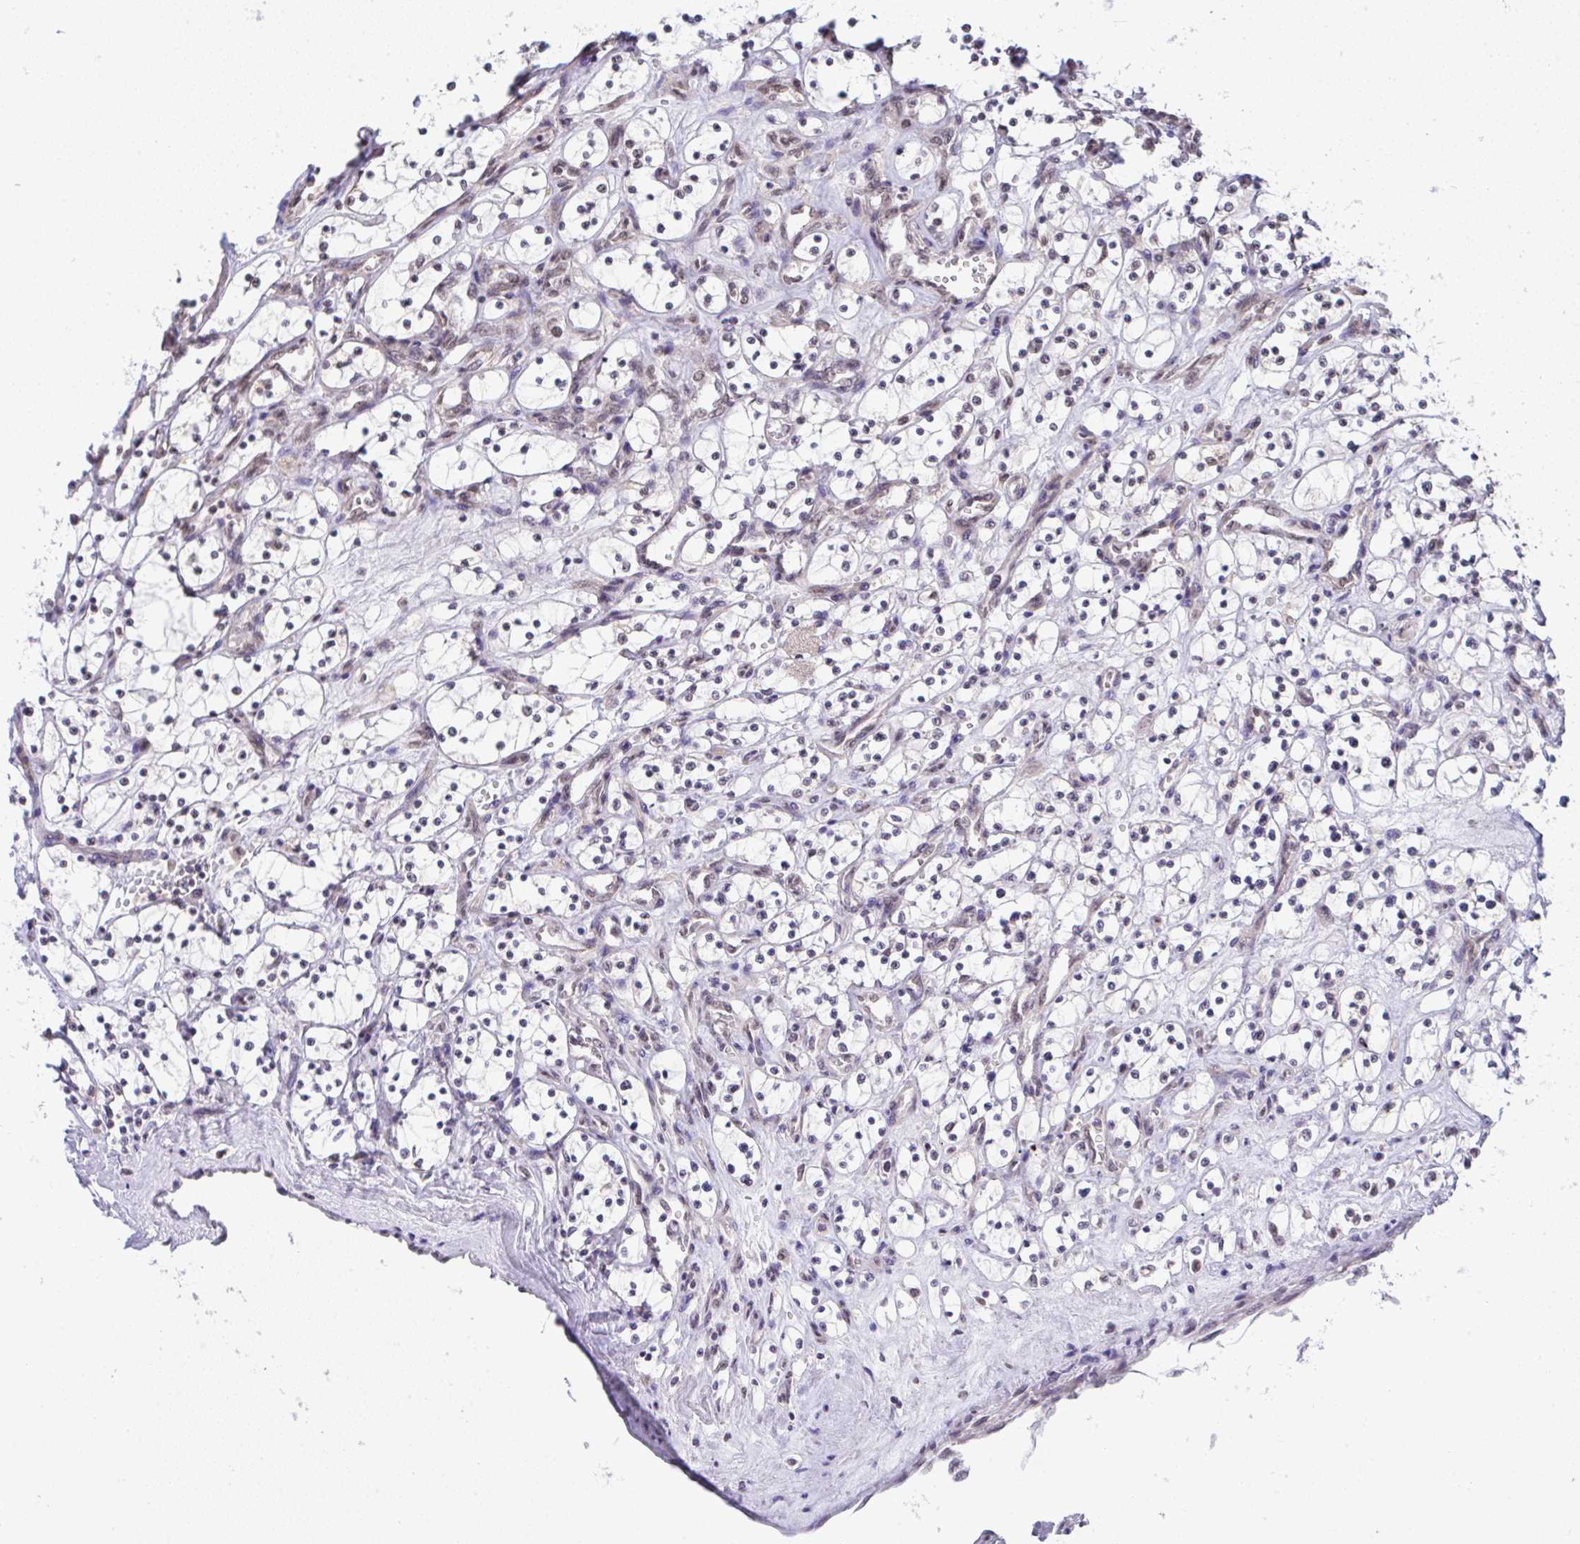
{"staining": {"intensity": "negative", "quantity": "none", "location": "none"}, "tissue": "renal cancer", "cell_type": "Tumor cells", "image_type": "cancer", "snomed": [{"axis": "morphology", "description": "Adenocarcinoma, NOS"}, {"axis": "topography", "description": "Kidney"}], "caption": "The immunohistochemistry micrograph has no significant positivity in tumor cells of adenocarcinoma (renal) tissue.", "gene": "C9orf64", "patient": {"sex": "female", "age": 69}}